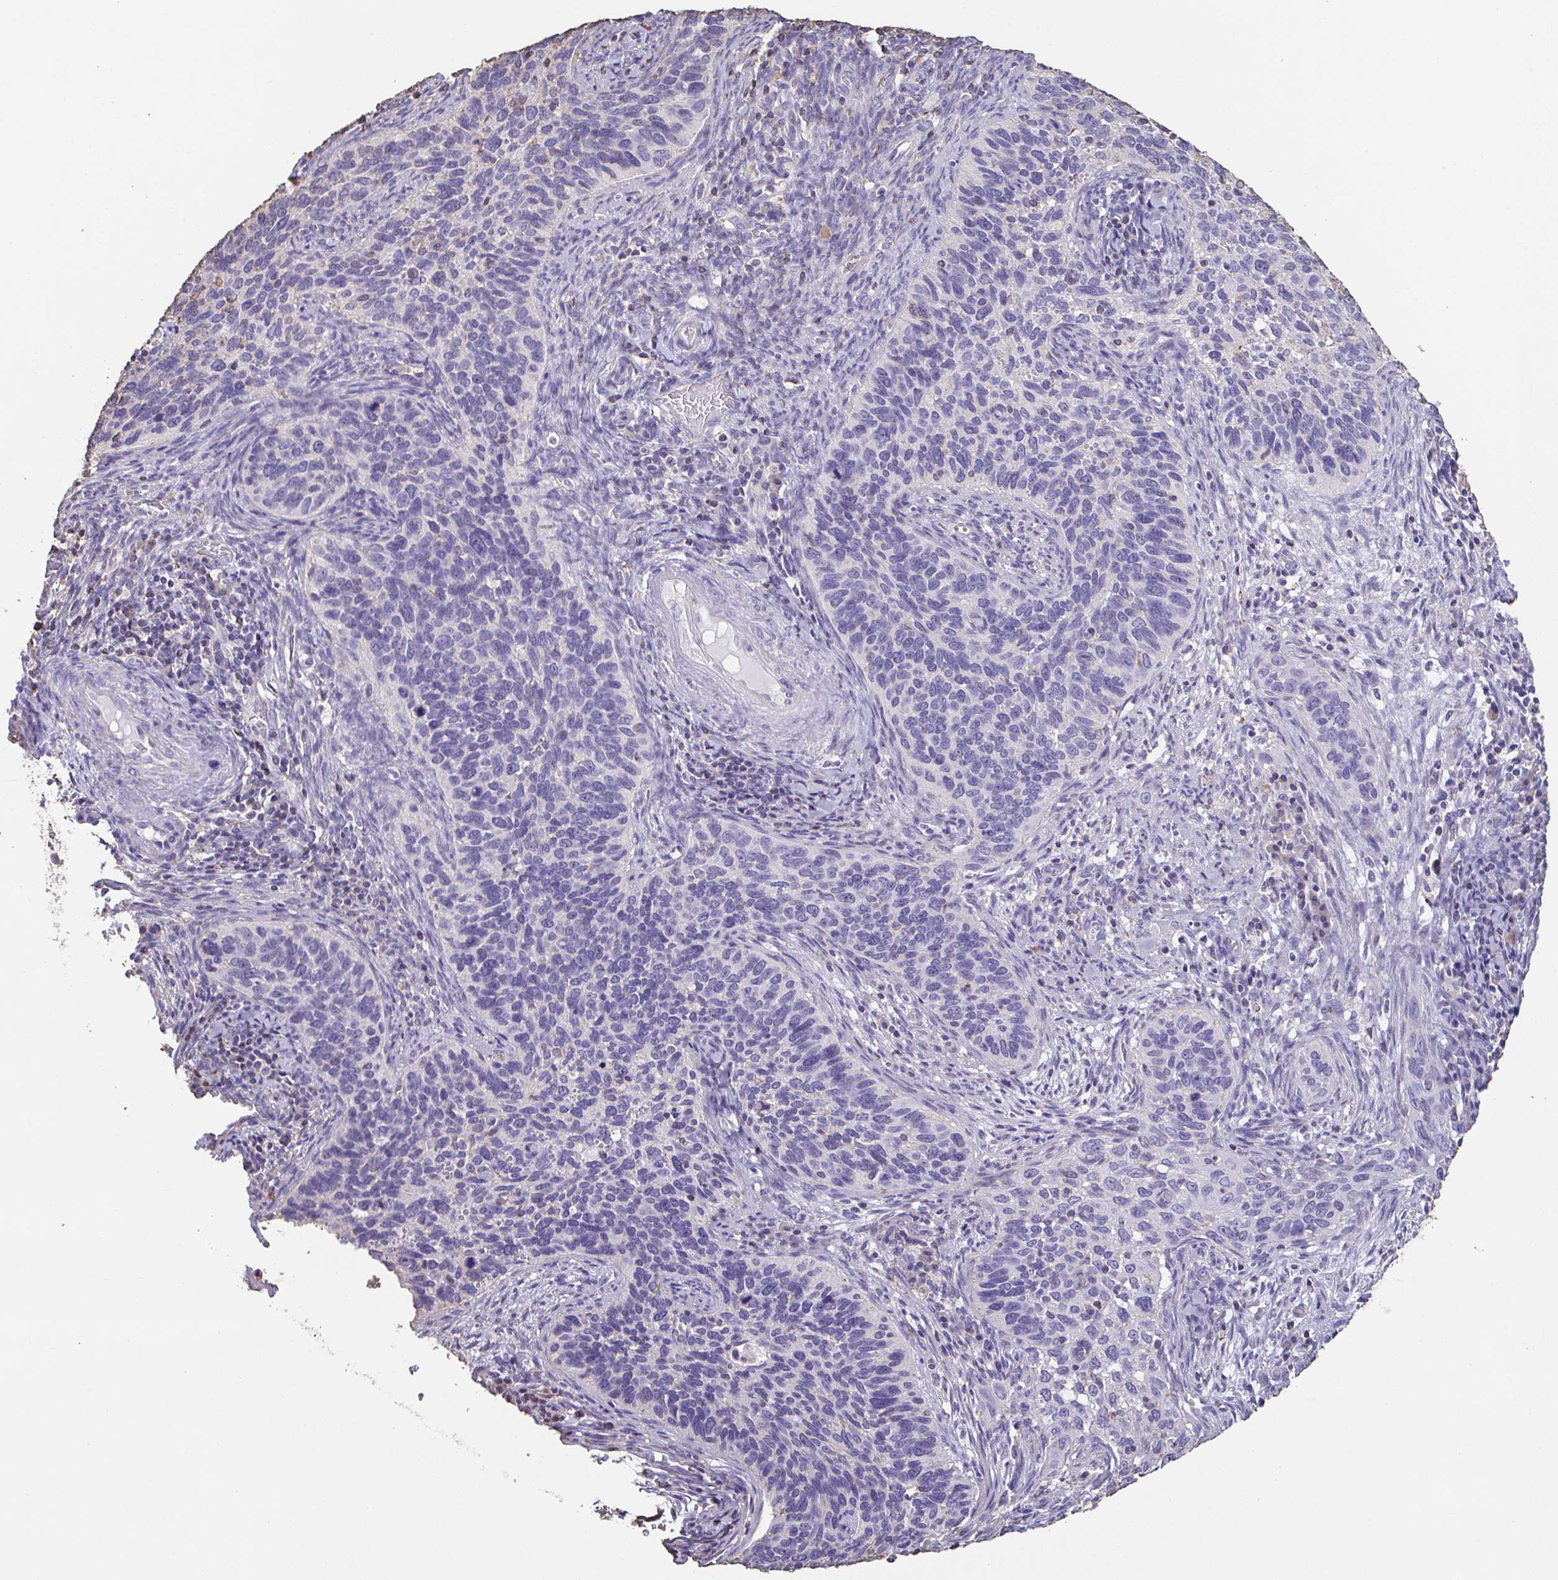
{"staining": {"intensity": "negative", "quantity": "none", "location": "none"}, "tissue": "cervical cancer", "cell_type": "Tumor cells", "image_type": "cancer", "snomed": [{"axis": "morphology", "description": "Squamous cell carcinoma, NOS"}, {"axis": "topography", "description": "Cervix"}], "caption": "Cervical cancer (squamous cell carcinoma) was stained to show a protein in brown. There is no significant staining in tumor cells.", "gene": "IL23R", "patient": {"sex": "female", "age": 51}}